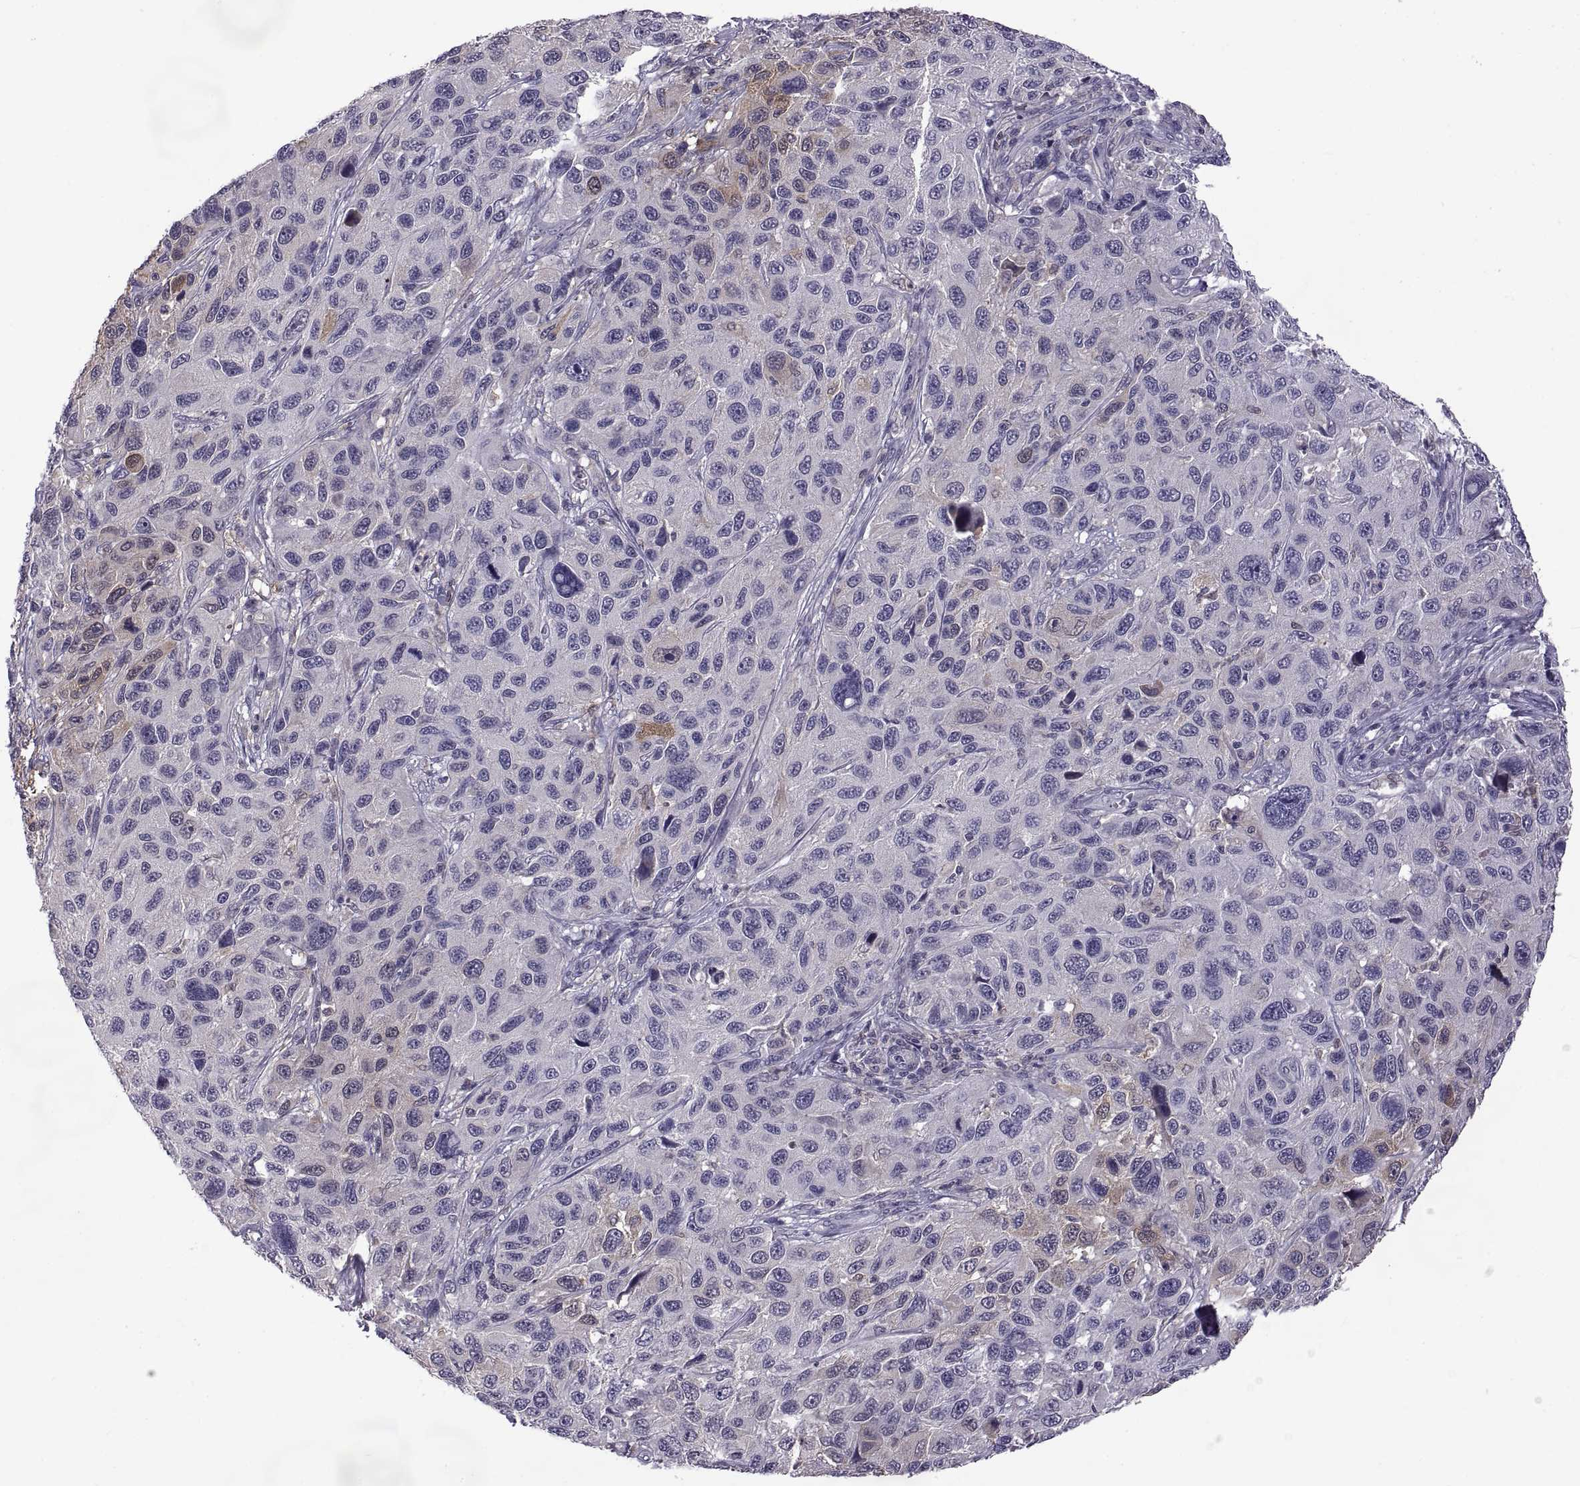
{"staining": {"intensity": "negative", "quantity": "none", "location": "none"}, "tissue": "melanoma", "cell_type": "Tumor cells", "image_type": "cancer", "snomed": [{"axis": "morphology", "description": "Malignant melanoma, NOS"}, {"axis": "topography", "description": "Skin"}], "caption": "Image shows no significant protein expression in tumor cells of melanoma. (DAB IHC with hematoxylin counter stain).", "gene": "FGF9", "patient": {"sex": "male", "age": 53}}